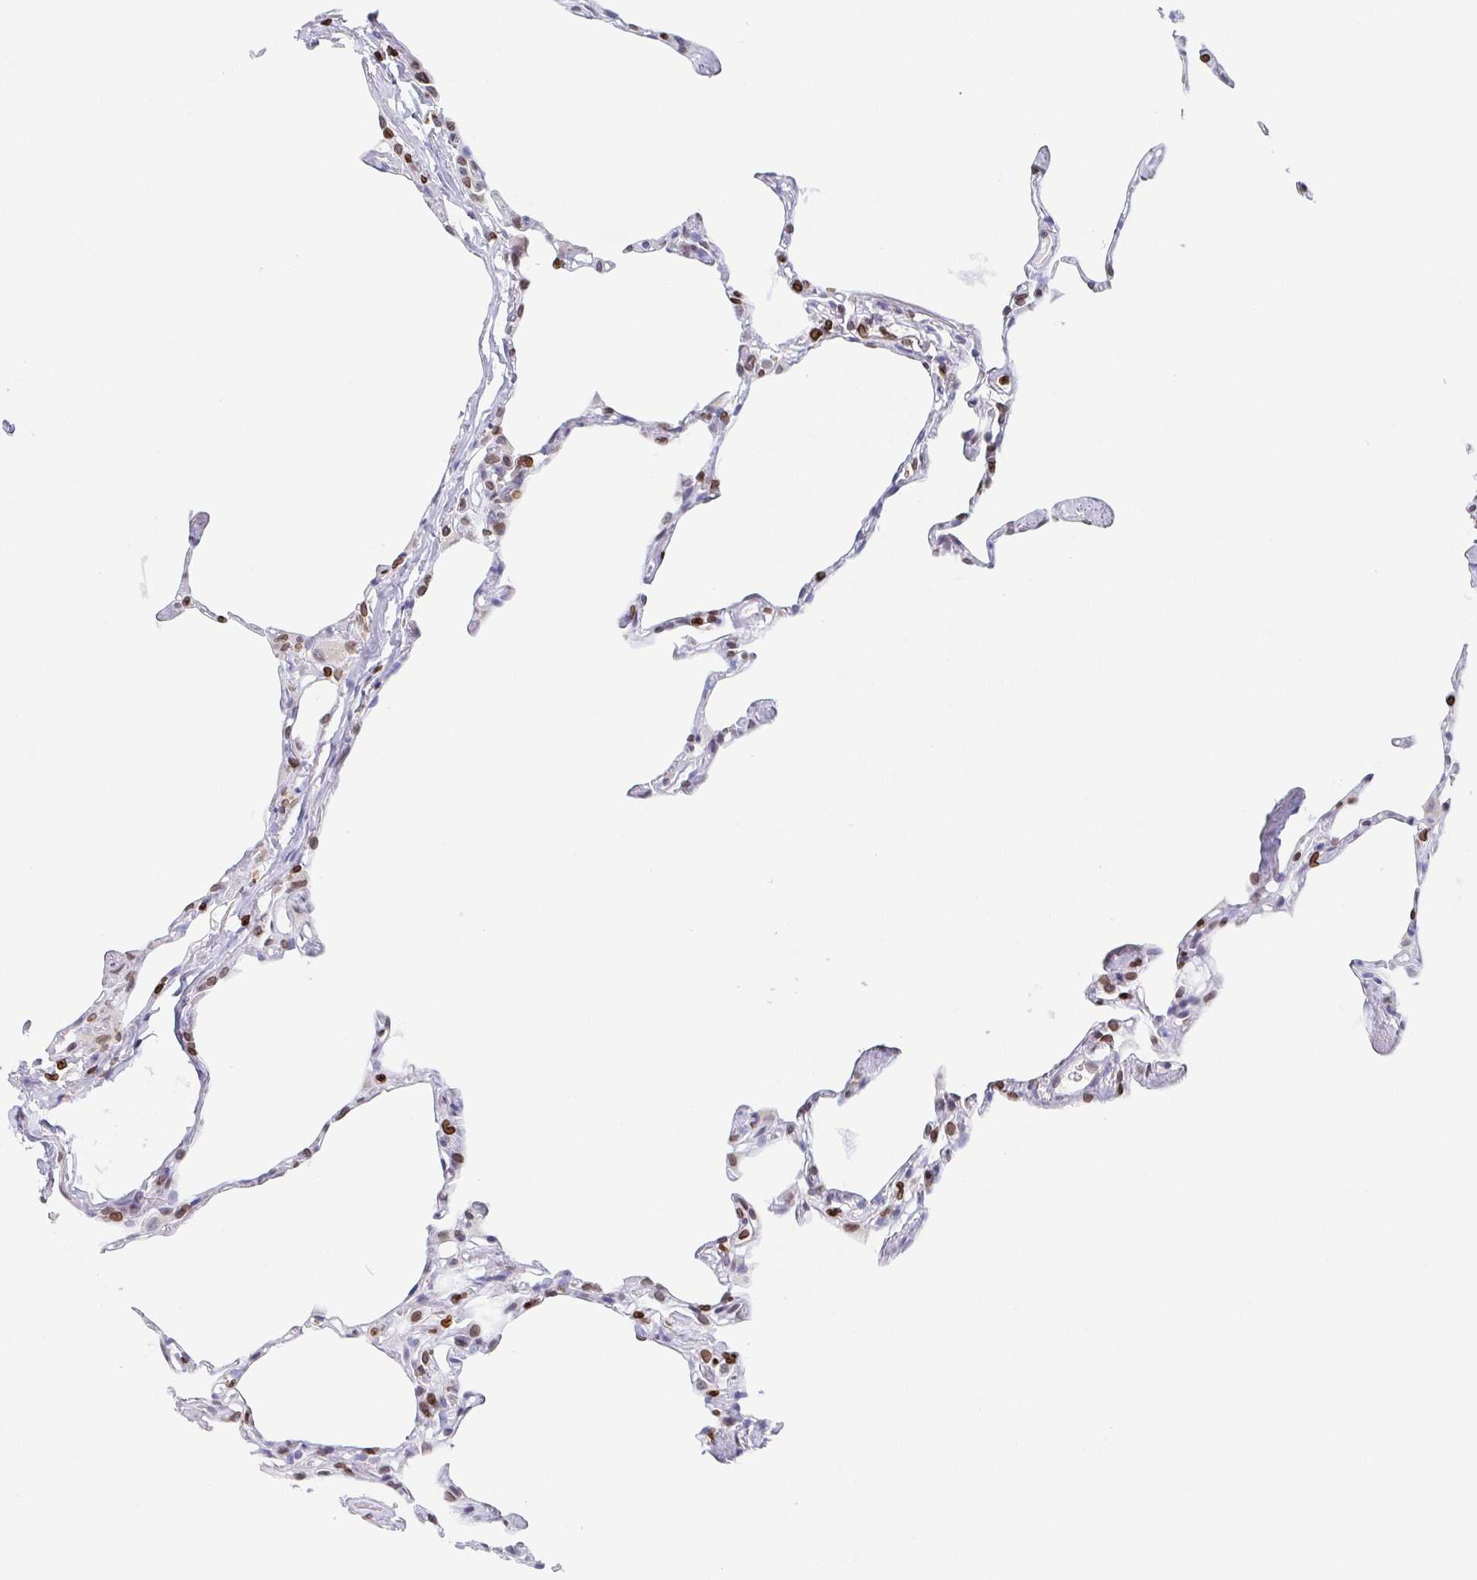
{"staining": {"intensity": "moderate", "quantity": "25%-75%", "location": "cytoplasmic/membranous"}, "tissue": "lung", "cell_type": "Alveolar cells", "image_type": "normal", "snomed": [{"axis": "morphology", "description": "Normal tissue, NOS"}, {"axis": "topography", "description": "Lung"}], "caption": "A high-resolution photomicrograph shows IHC staining of benign lung, which demonstrates moderate cytoplasmic/membranous expression in approximately 25%-75% of alveolar cells.", "gene": "BTBD7", "patient": {"sex": "male", "age": 65}}